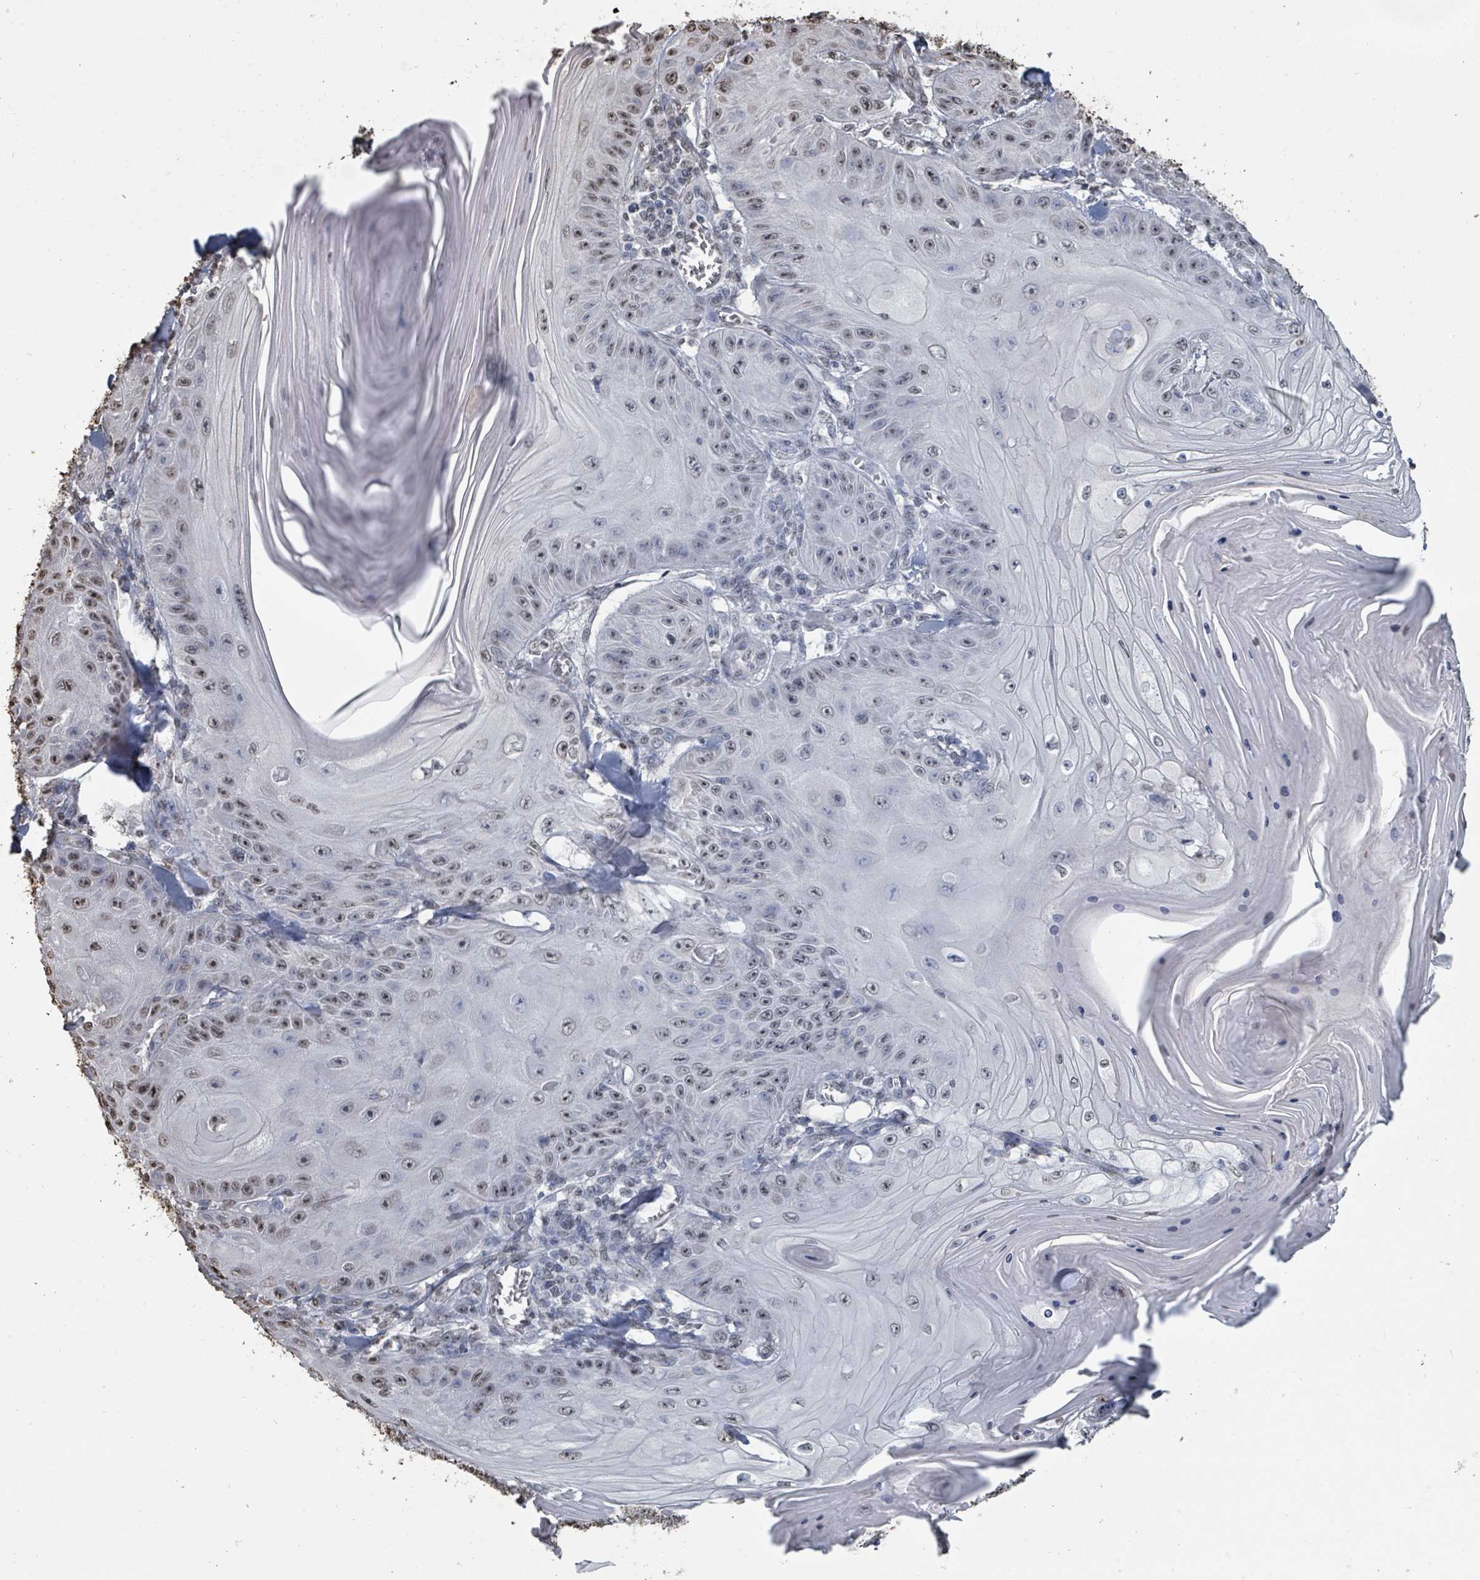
{"staining": {"intensity": "weak", "quantity": "<25%", "location": "nuclear"}, "tissue": "skin cancer", "cell_type": "Tumor cells", "image_type": "cancer", "snomed": [{"axis": "morphology", "description": "Squamous cell carcinoma, NOS"}, {"axis": "topography", "description": "Skin"}], "caption": "Immunohistochemistry (IHC) photomicrograph of human skin cancer (squamous cell carcinoma) stained for a protein (brown), which shows no positivity in tumor cells.", "gene": "MRPS12", "patient": {"sex": "female", "age": 78}}